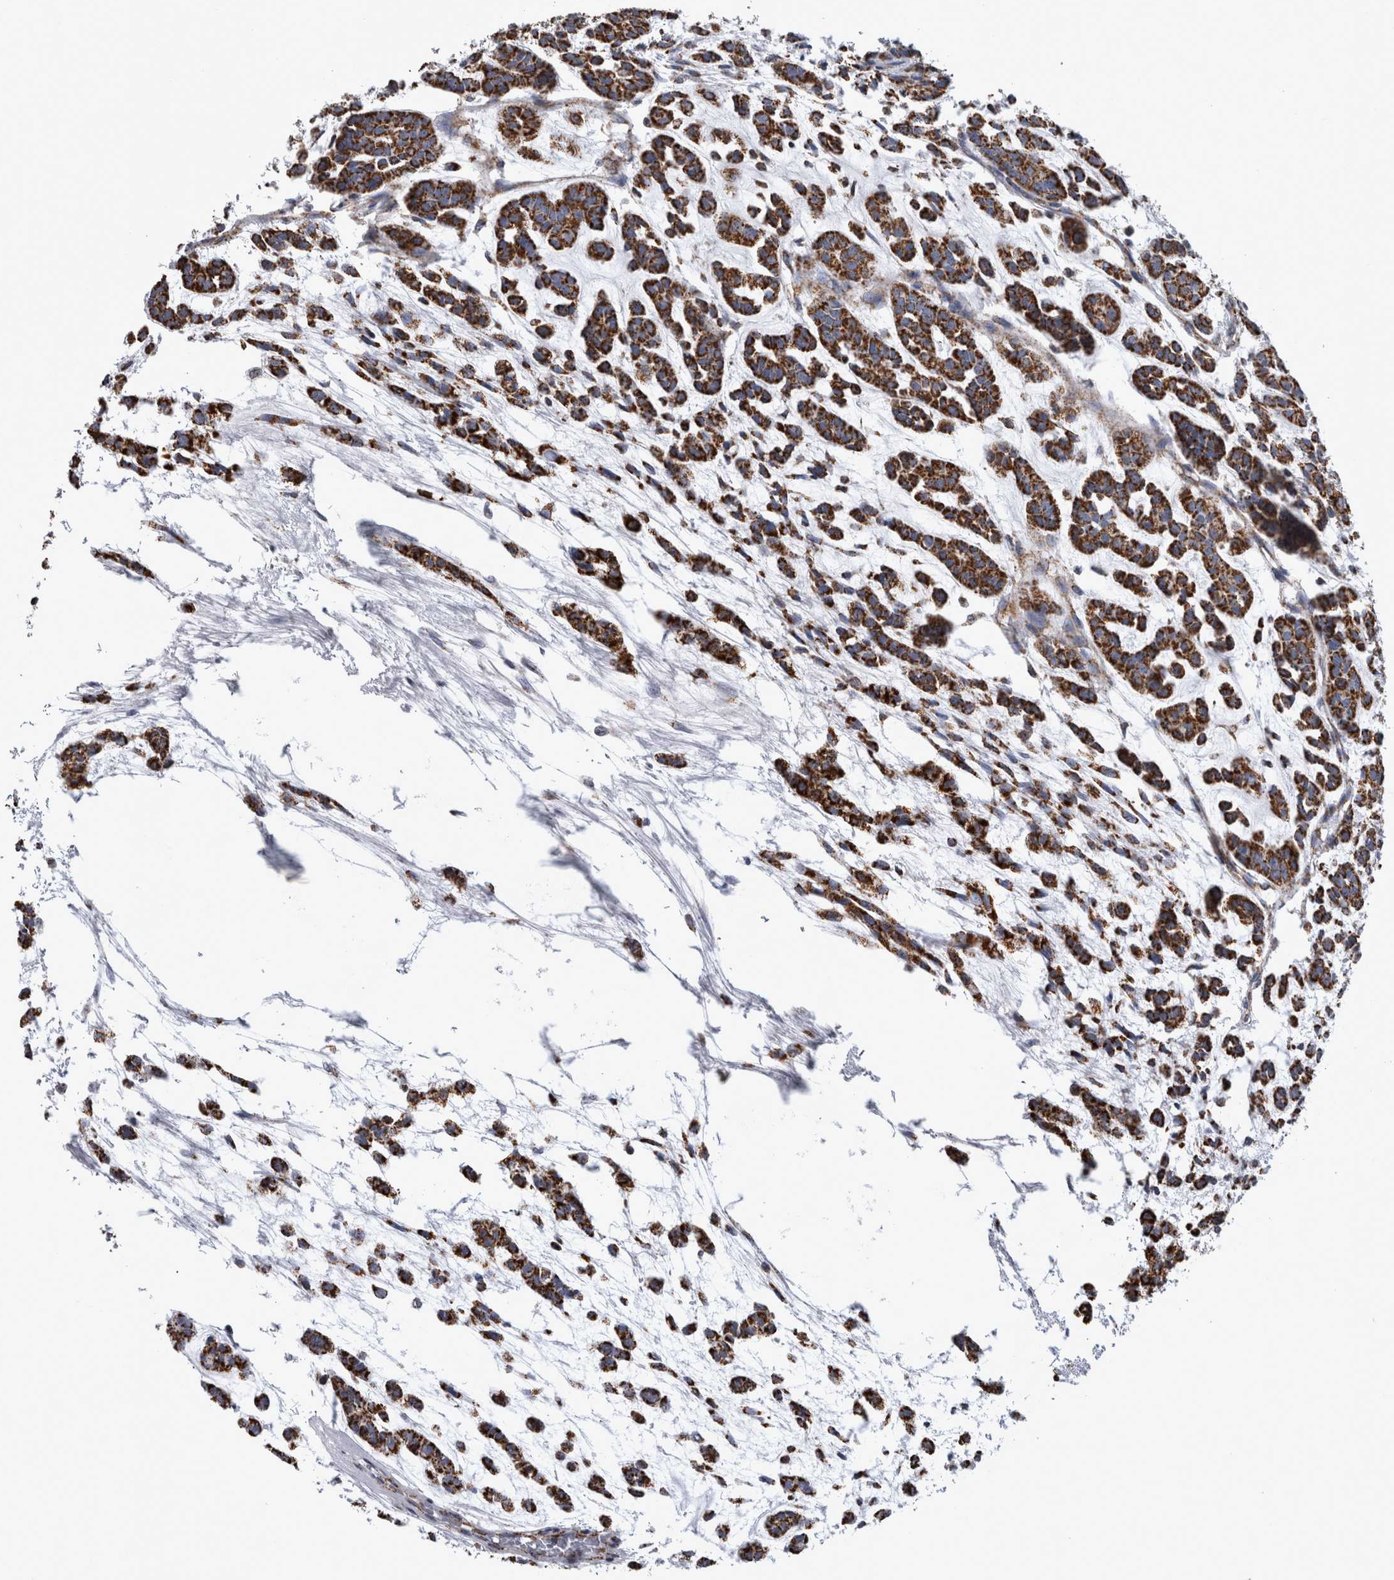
{"staining": {"intensity": "strong", "quantity": ">75%", "location": "cytoplasmic/membranous"}, "tissue": "head and neck cancer", "cell_type": "Tumor cells", "image_type": "cancer", "snomed": [{"axis": "morphology", "description": "Adenocarcinoma, NOS"}, {"axis": "morphology", "description": "Adenoma, NOS"}, {"axis": "topography", "description": "Head-Neck"}], "caption": "Head and neck cancer tissue displays strong cytoplasmic/membranous expression in approximately >75% of tumor cells, visualized by immunohistochemistry. (Stains: DAB (3,3'-diaminobenzidine) in brown, nuclei in blue, Microscopy: brightfield microscopy at high magnification).", "gene": "MDH2", "patient": {"sex": "female", "age": 55}}